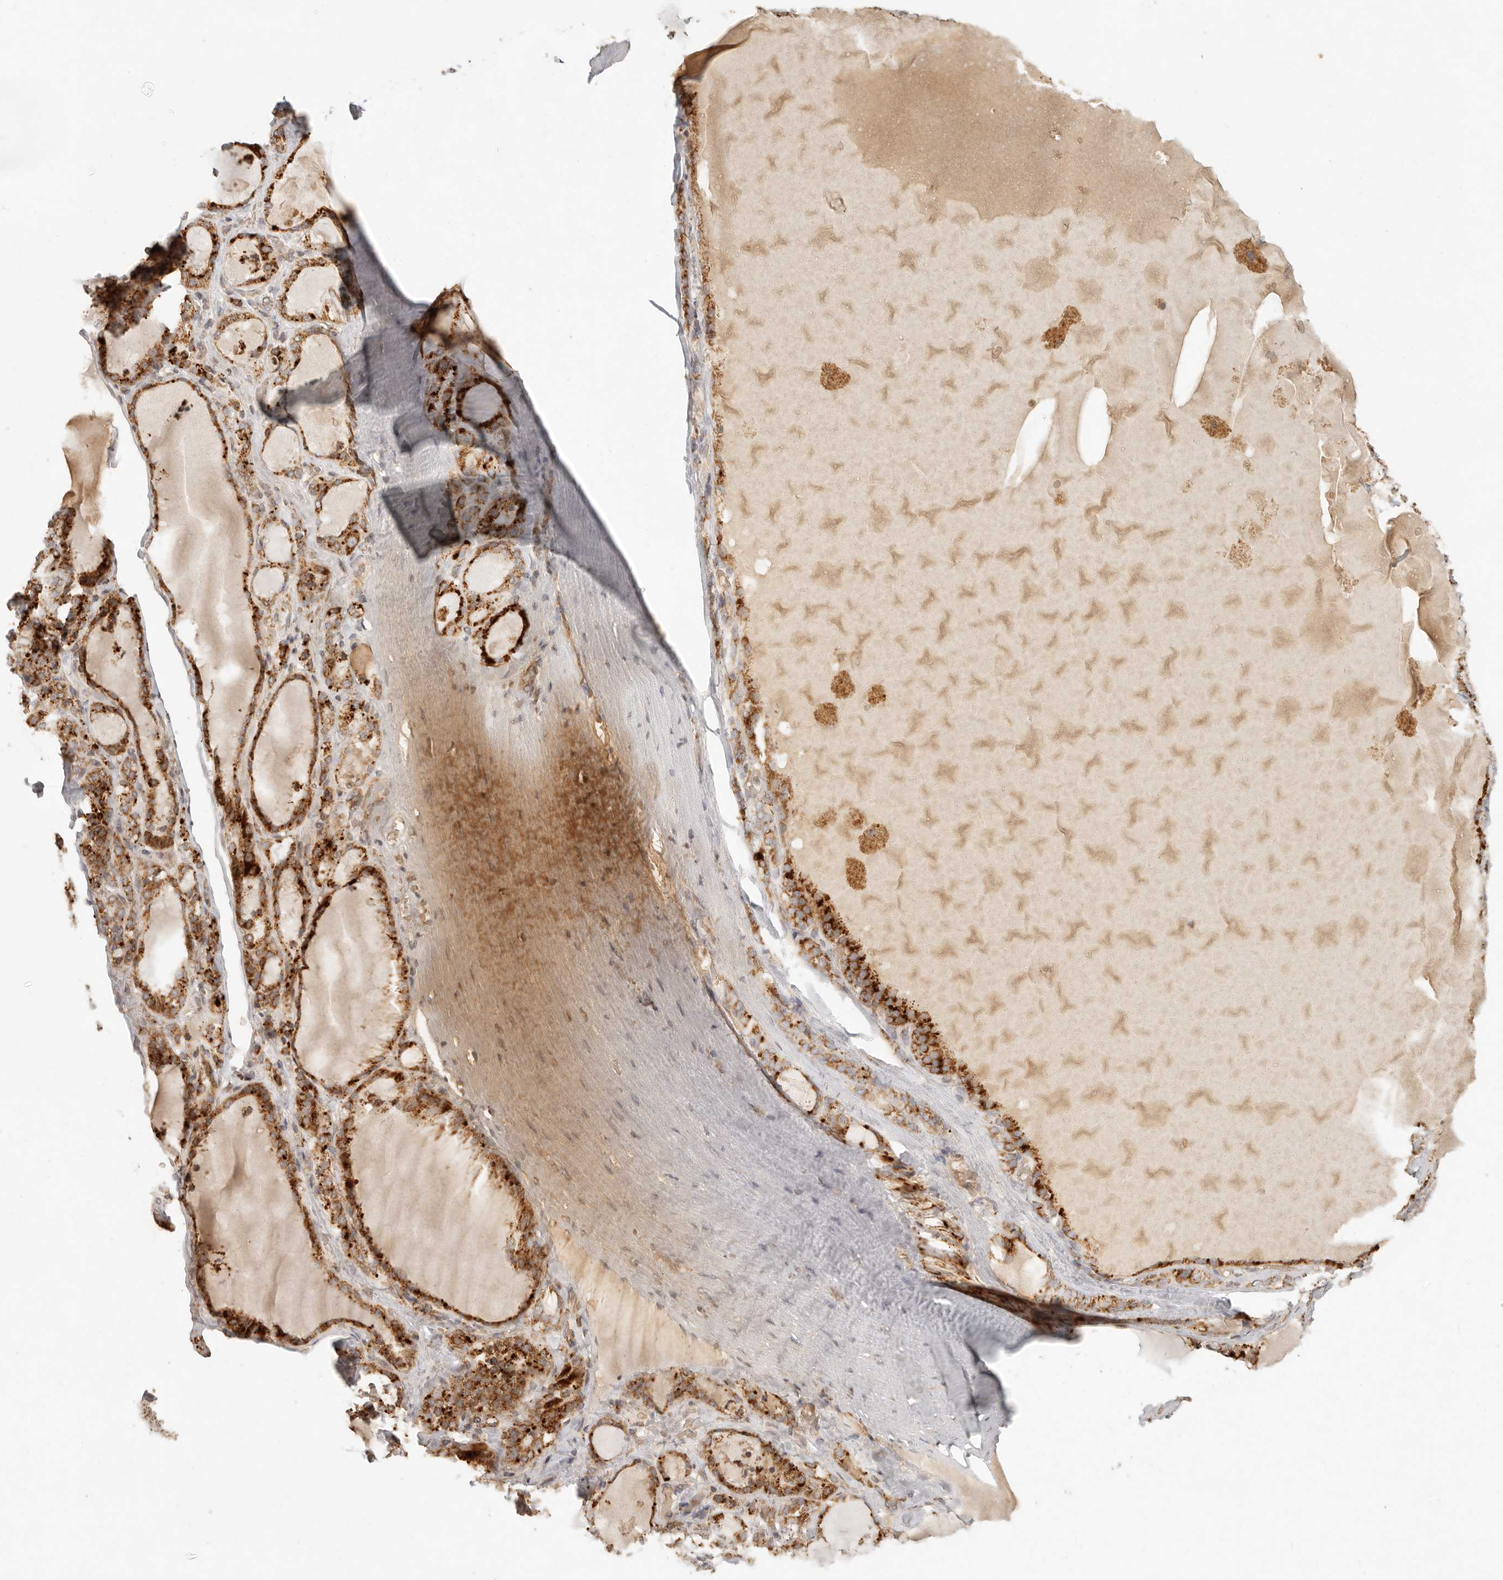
{"staining": {"intensity": "strong", "quantity": ">75%", "location": "cytoplasmic/membranous"}, "tissue": "thyroid gland", "cell_type": "Glandular cells", "image_type": "normal", "snomed": [{"axis": "morphology", "description": "Normal tissue, NOS"}, {"axis": "topography", "description": "Thyroid gland"}], "caption": "Thyroid gland stained with IHC reveals strong cytoplasmic/membranous staining in approximately >75% of glandular cells. (IHC, brightfield microscopy, high magnification).", "gene": "MRPL55", "patient": {"sex": "female", "age": 22}}